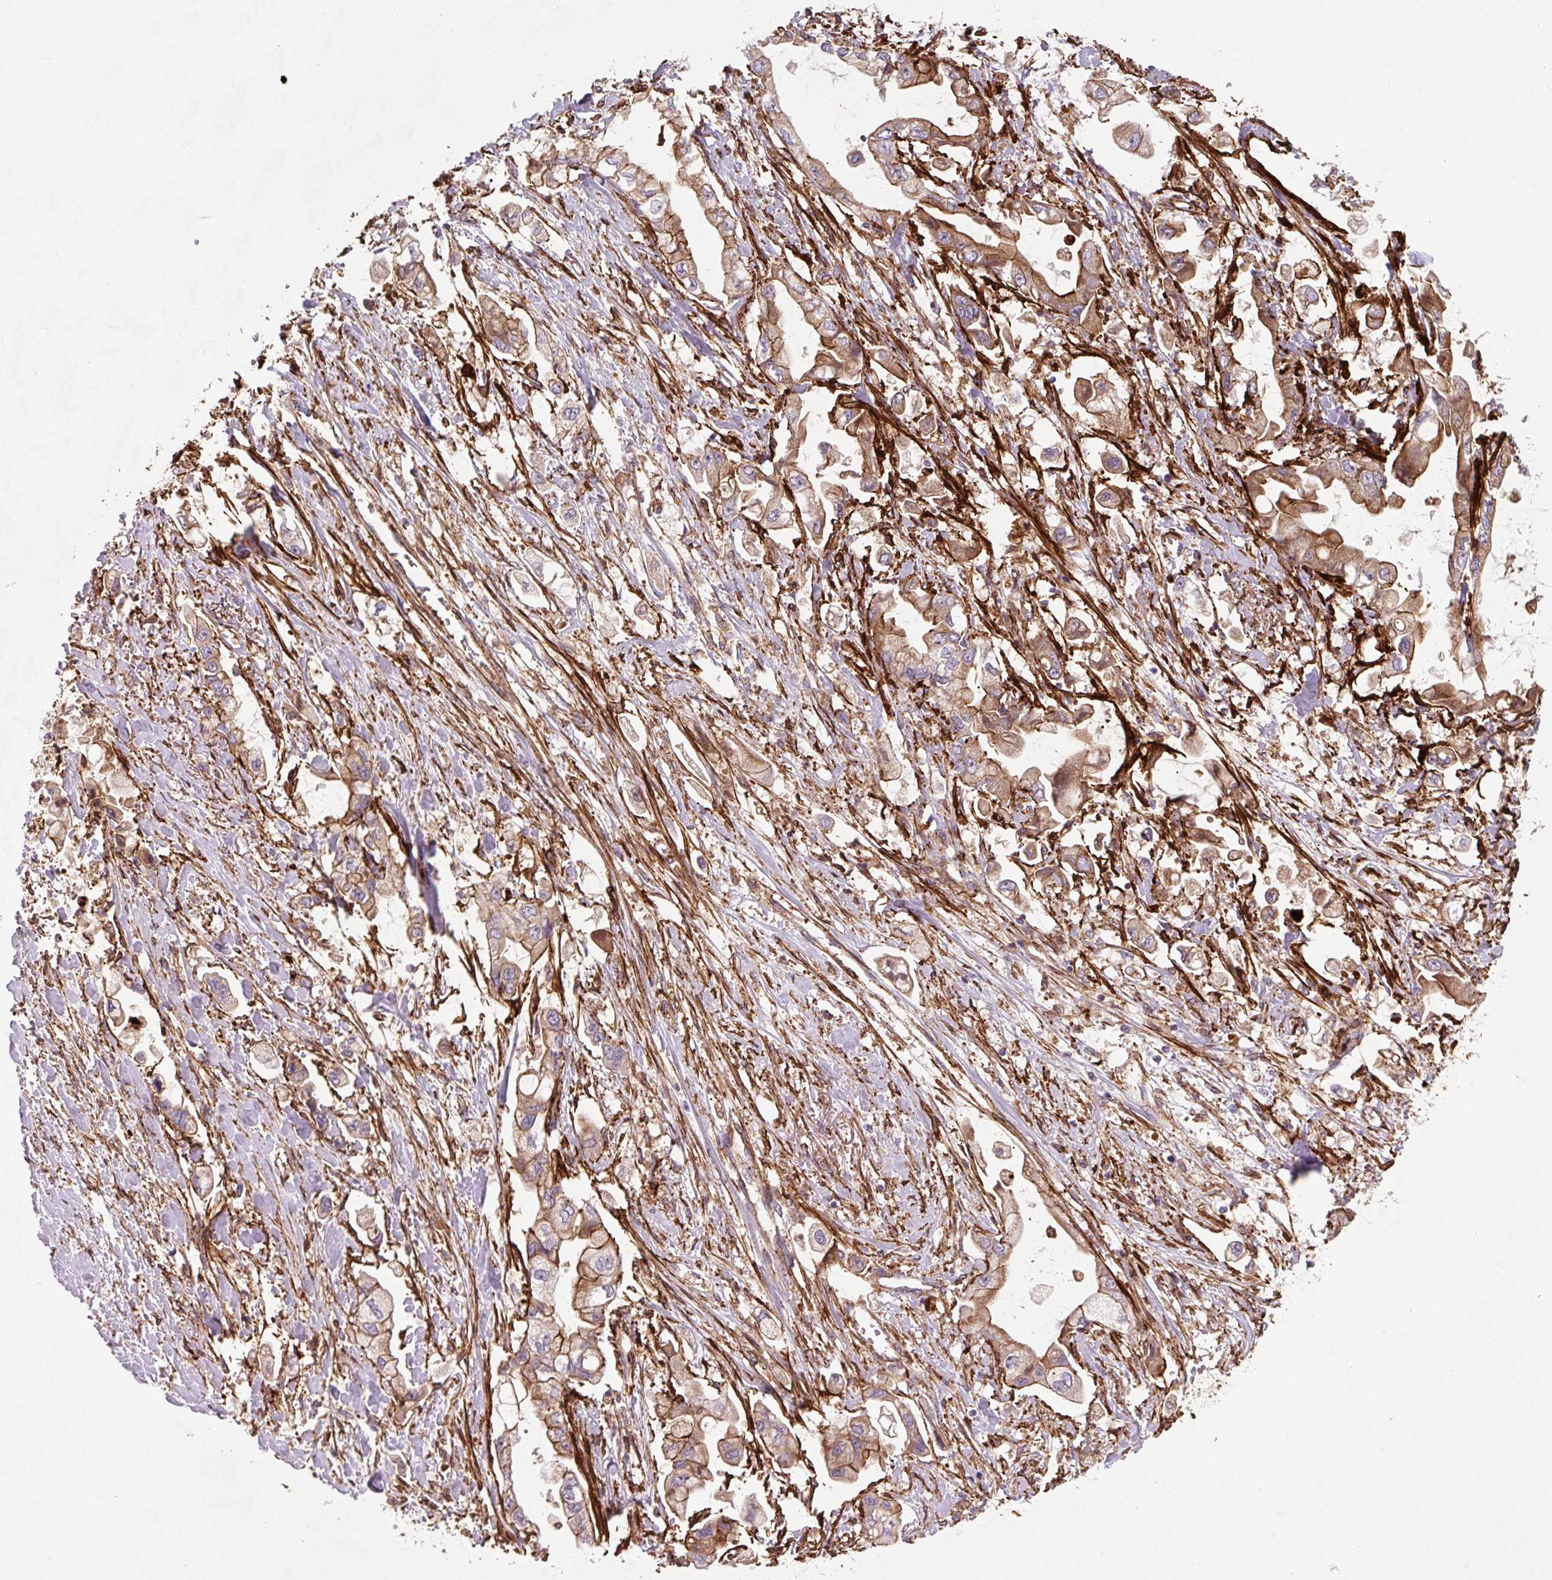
{"staining": {"intensity": "moderate", "quantity": ">75%", "location": "cytoplasmic/membranous"}, "tissue": "stomach cancer", "cell_type": "Tumor cells", "image_type": "cancer", "snomed": [{"axis": "morphology", "description": "Adenocarcinoma, NOS"}, {"axis": "topography", "description": "Stomach"}], "caption": "There is medium levels of moderate cytoplasmic/membranous positivity in tumor cells of stomach cancer, as demonstrated by immunohistochemical staining (brown color).", "gene": "DHFR2", "patient": {"sex": "male", "age": 62}}